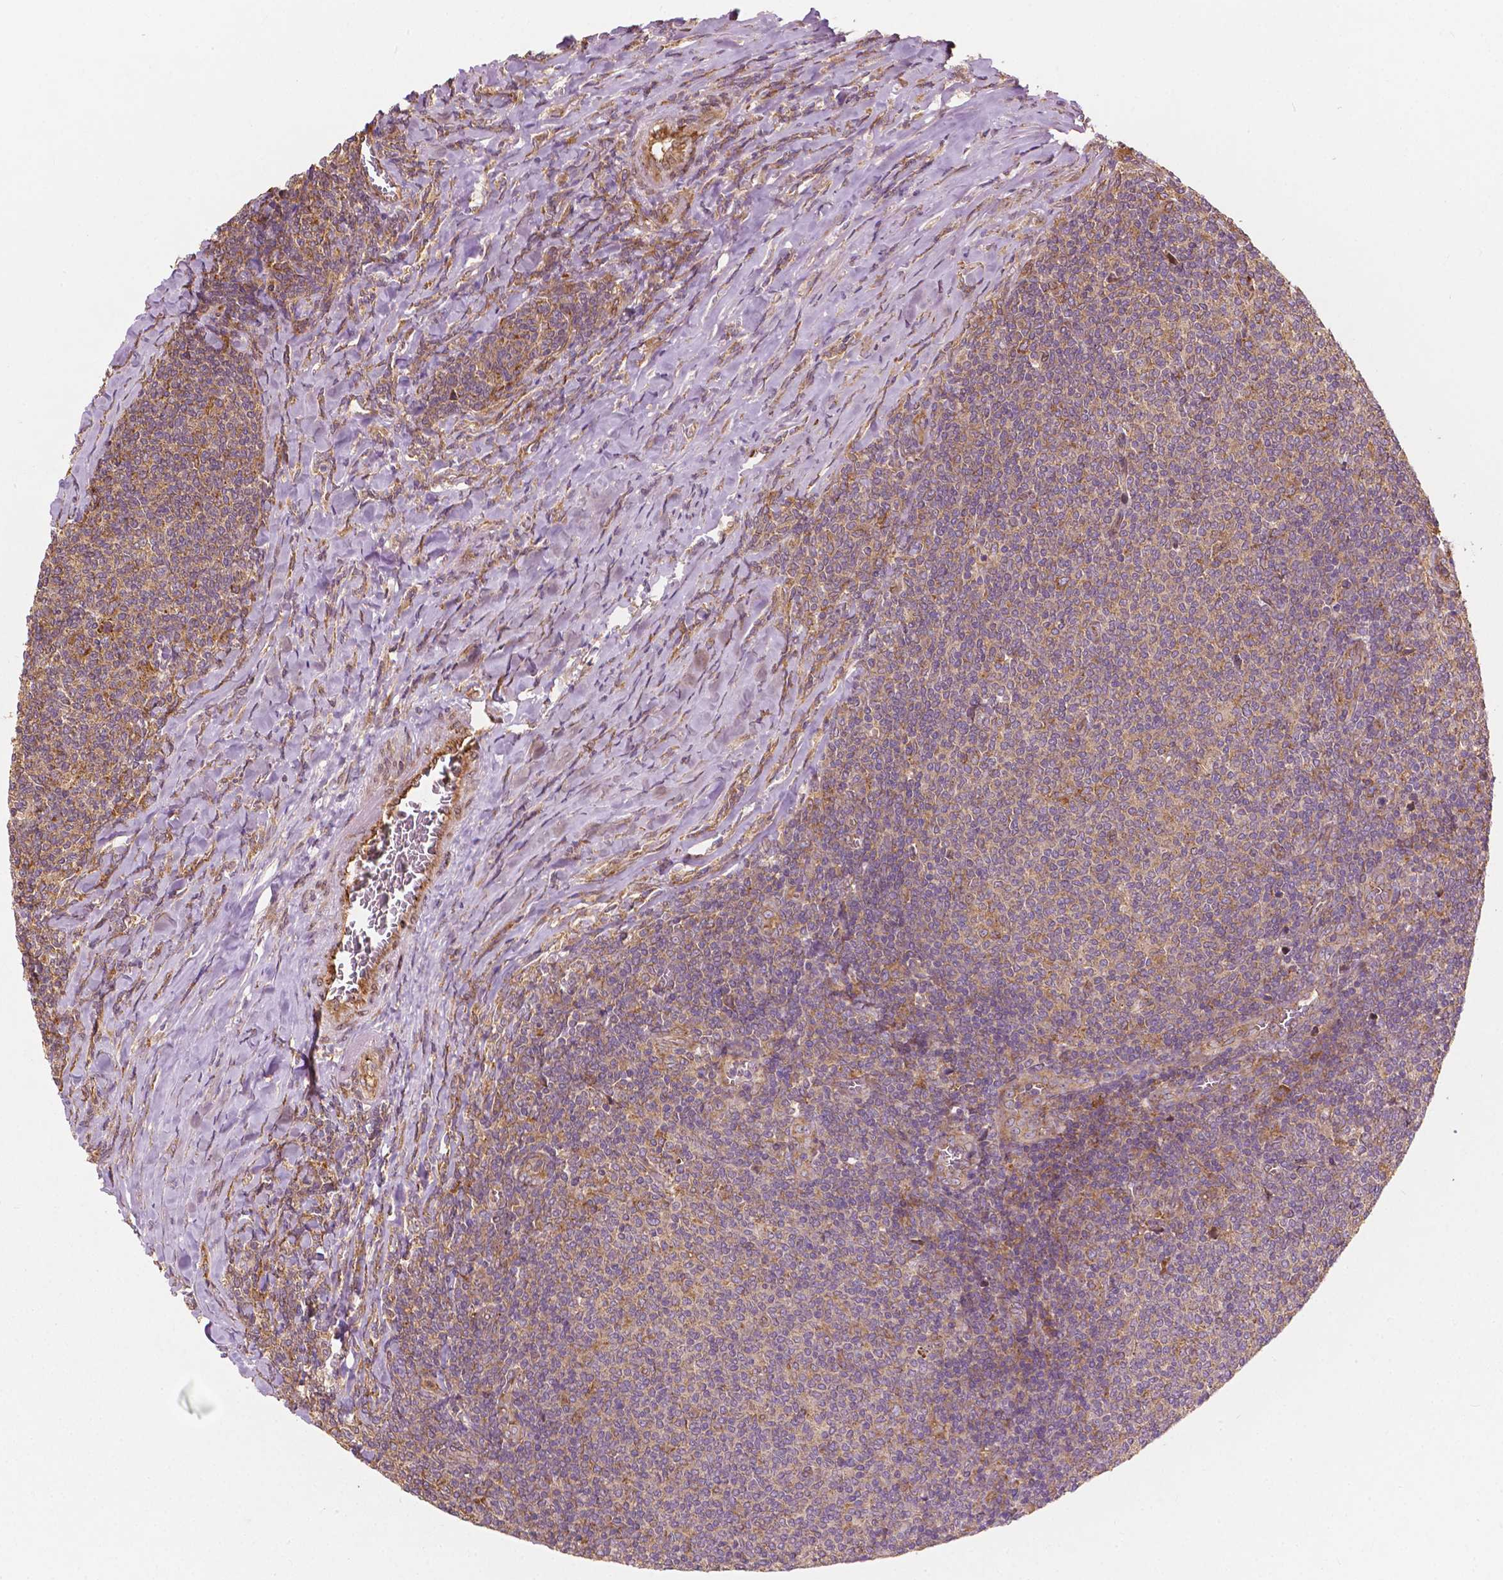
{"staining": {"intensity": "weak", "quantity": "<25%", "location": "cytoplasmic/membranous"}, "tissue": "lymphoma", "cell_type": "Tumor cells", "image_type": "cancer", "snomed": [{"axis": "morphology", "description": "Malignant lymphoma, non-Hodgkin's type, Low grade"}, {"axis": "topography", "description": "Lymph node"}], "caption": "Photomicrograph shows no significant protein staining in tumor cells of low-grade malignant lymphoma, non-Hodgkin's type.", "gene": "G3BP1", "patient": {"sex": "male", "age": 52}}